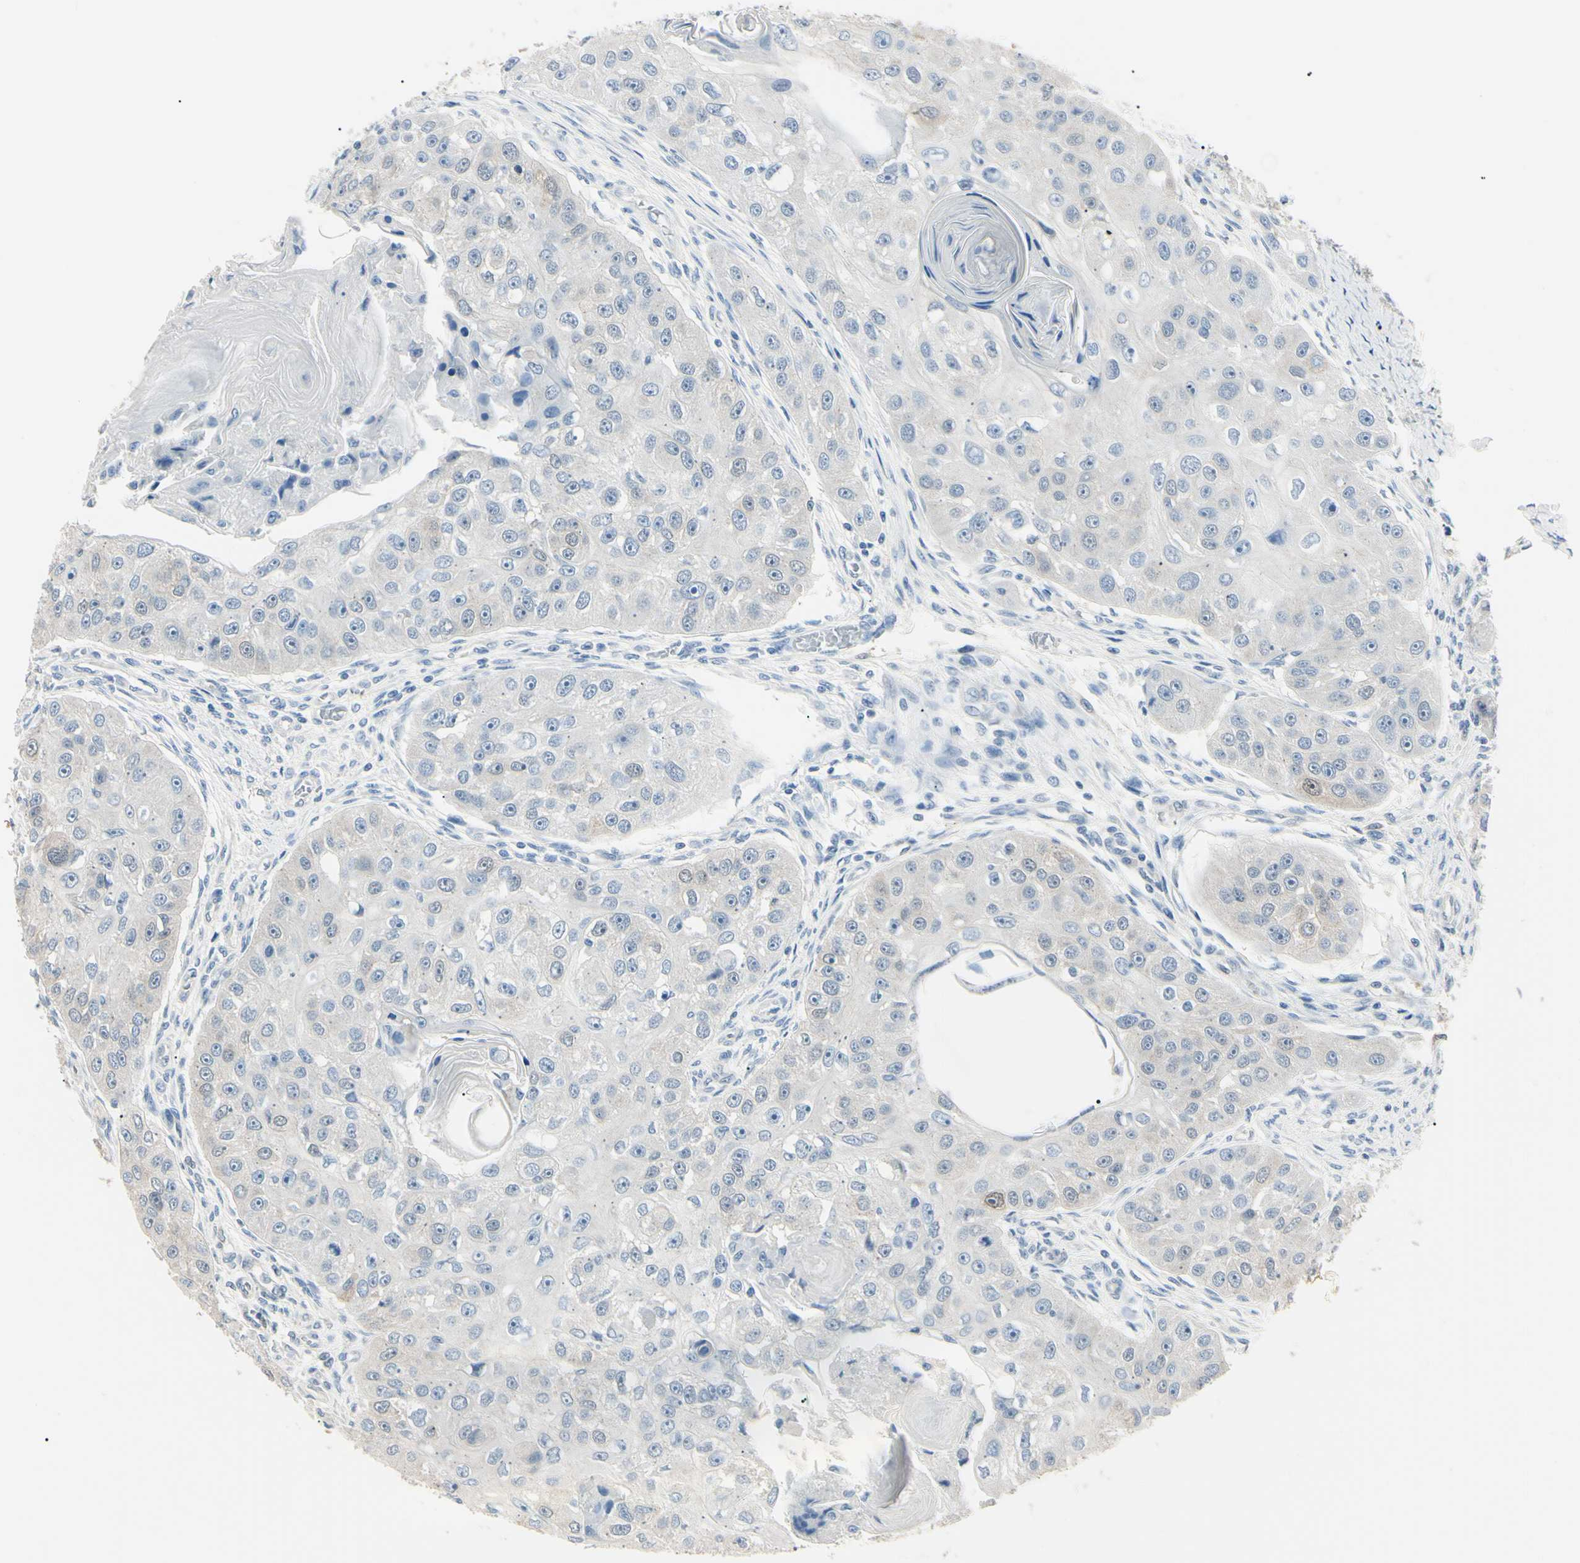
{"staining": {"intensity": "negative", "quantity": "none", "location": "none"}, "tissue": "head and neck cancer", "cell_type": "Tumor cells", "image_type": "cancer", "snomed": [{"axis": "morphology", "description": "Normal tissue, NOS"}, {"axis": "morphology", "description": "Squamous cell carcinoma, NOS"}, {"axis": "topography", "description": "Skeletal muscle"}, {"axis": "topography", "description": "Head-Neck"}], "caption": "The histopathology image displays no staining of tumor cells in head and neck squamous cell carcinoma. (DAB (3,3'-diaminobenzidine) immunohistochemistry (IHC) visualized using brightfield microscopy, high magnification).", "gene": "AKR1C3", "patient": {"sex": "male", "age": 51}}